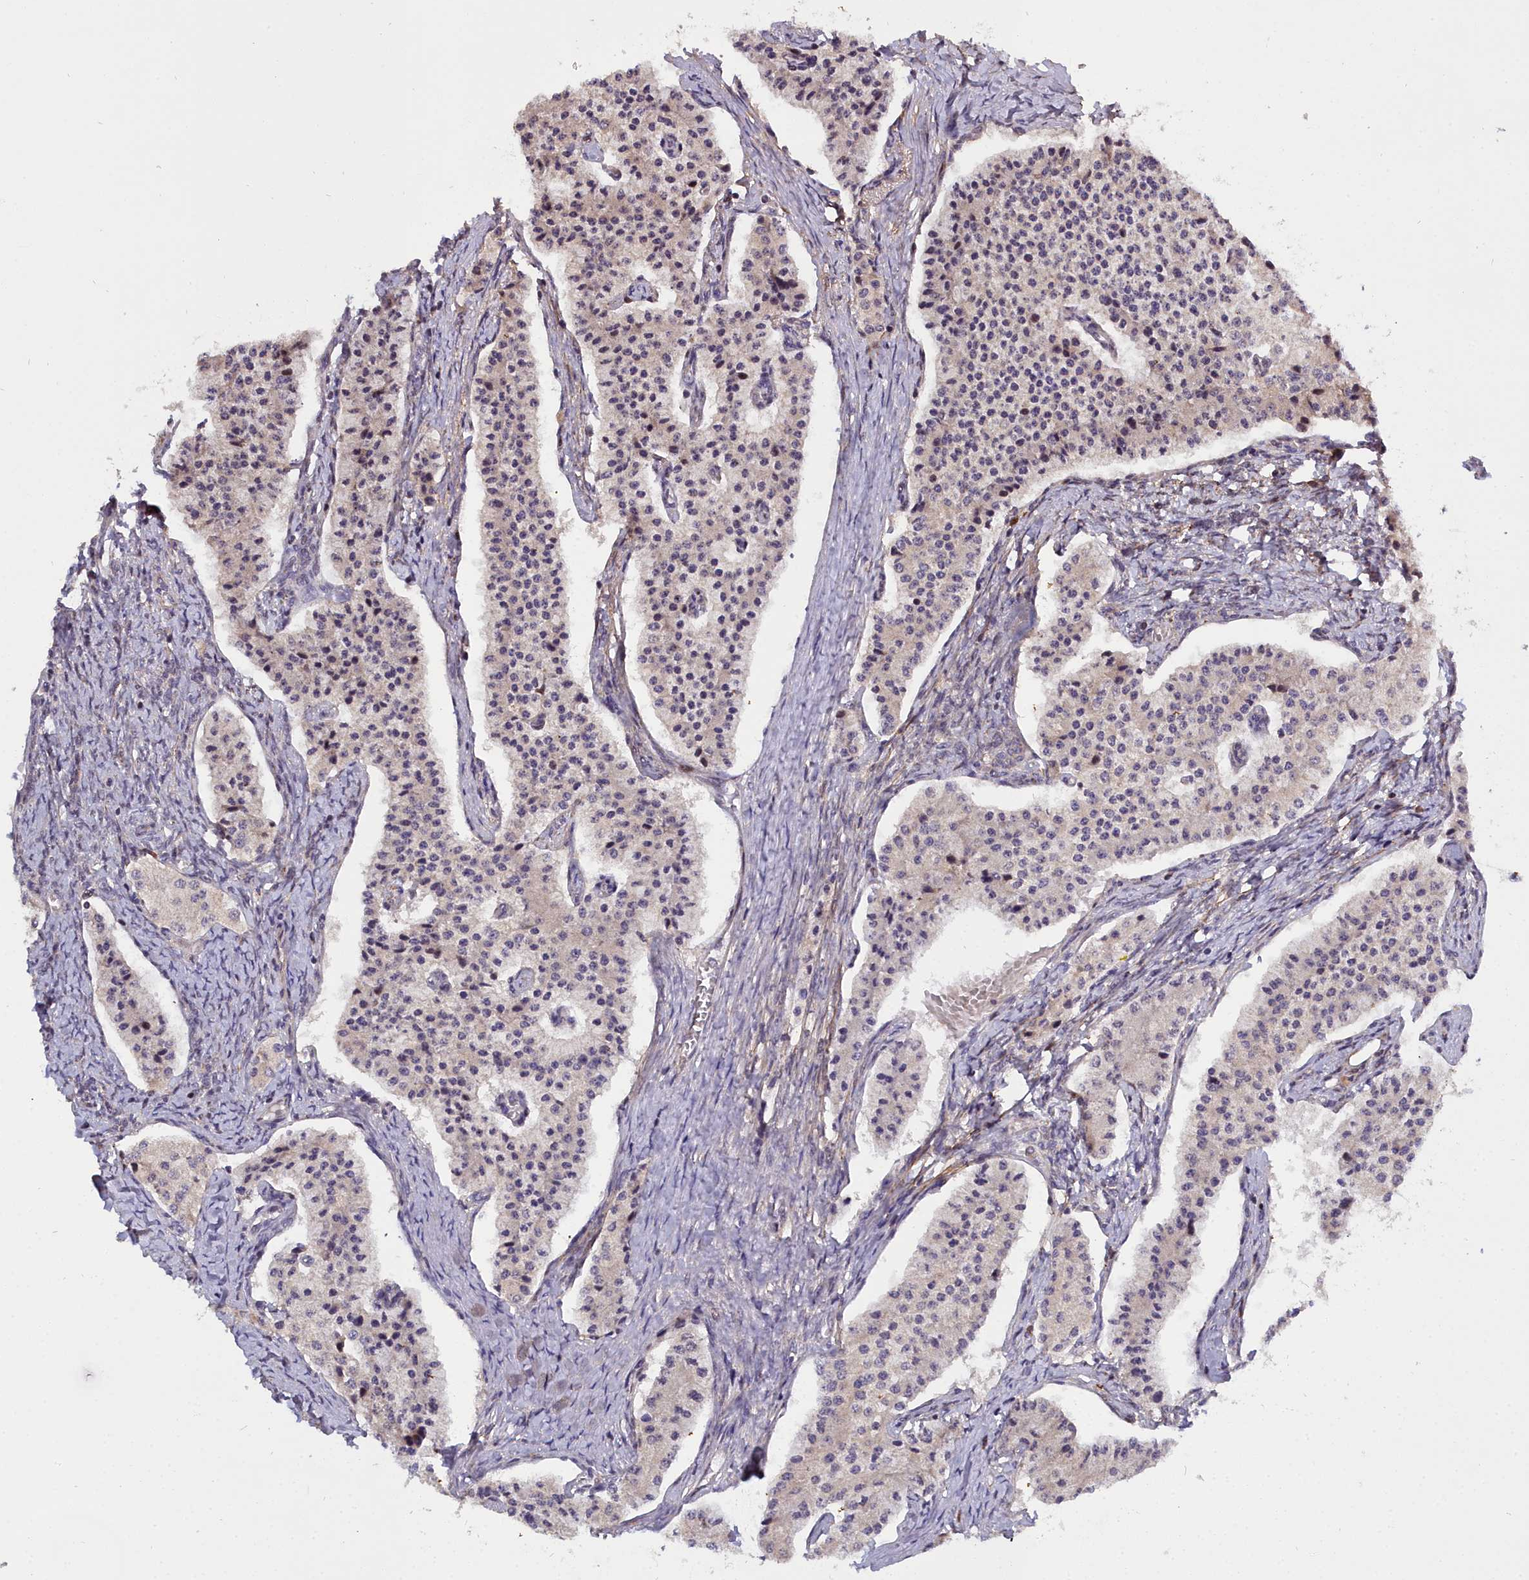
{"staining": {"intensity": "weak", "quantity": "<25%", "location": "cytoplasmic/membranous"}, "tissue": "carcinoid", "cell_type": "Tumor cells", "image_type": "cancer", "snomed": [{"axis": "morphology", "description": "Carcinoid, malignant, NOS"}, {"axis": "topography", "description": "Colon"}], "caption": "Human carcinoid stained for a protein using immunohistochemistry (IHC) reveals no staining in tumor cells.", "gene": "MRPS11", "patient": {"sex": "female", "age": 52}}